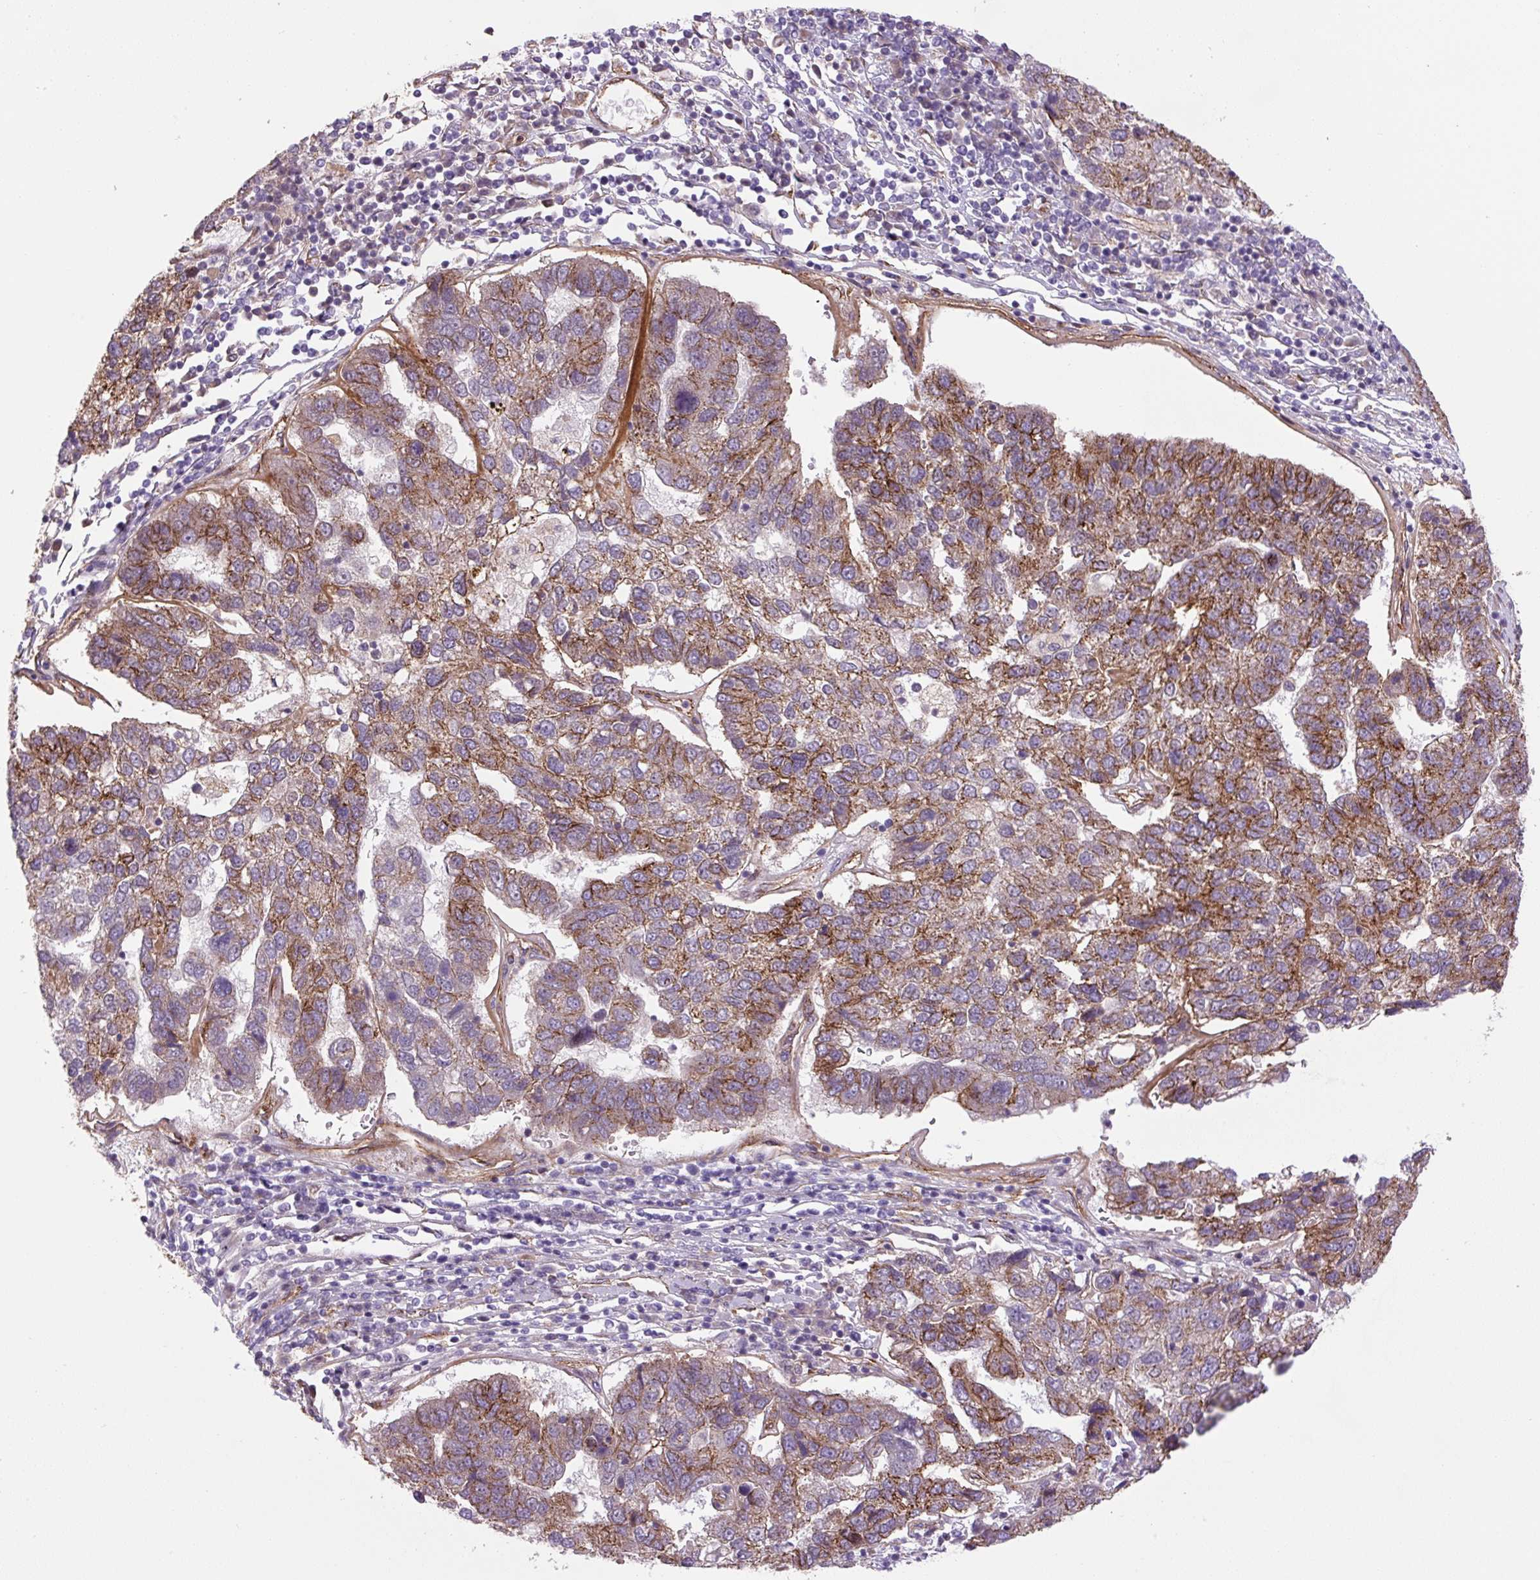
{"staining": {"intensity": "moderate", "quantity": "25%-75%", "location": "cytoplasmic/membranous"}, "tissue": "pancreatic cancer", "cell_type": "Tumor cells", "image_type": "cancer", "snomed": [{"axis": "morphology", "description": "Adenocarcinoma, NOS"}, {"axis": "topography", "description": "Pancreas"}], "caption": "A brown stain highlights moderate cytoplasmic/membranous positivity of a protein in pancreatic cancer (adenocarcinoma) tumor cells. The staining was performed using DAB (3,3'-diaminobenzidine), with brown indicating positive protein expression. Nuclei are stained blue with hematoxylin.", "gene": "SEPTIN10", "patient": {"sex": "female", "age": 61}}